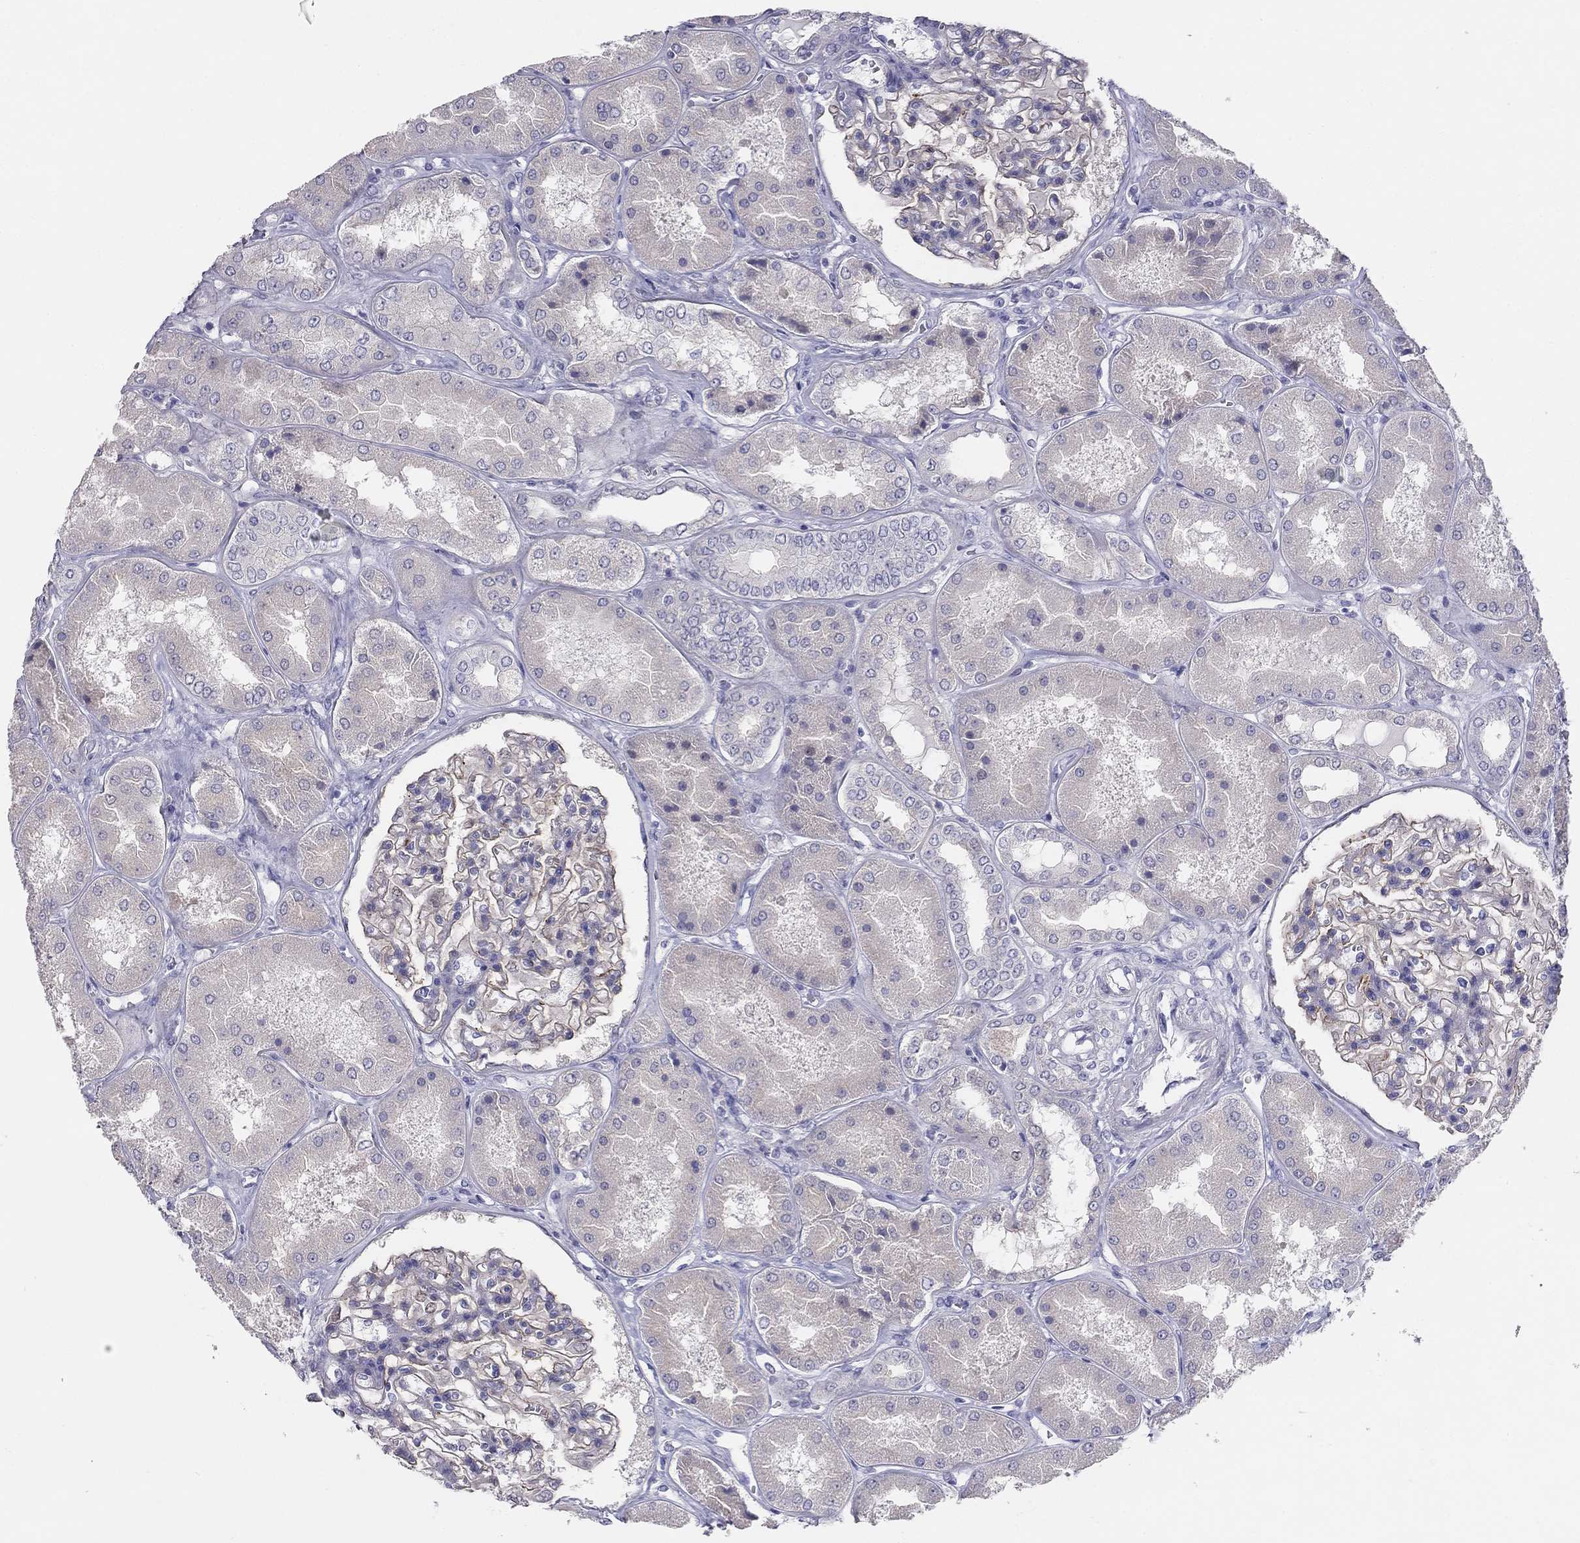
{"staining": {"intensity": "weak", "quantity": "25%-75%", "location": "cytoplasmic/membranous"}, "tissue": "kidney", "cell_type": "Cells in glomeruli", "image_type": "normal", "snomed": [{"axis": "morphology", "description": "Normal tissue, NOS"}, {"axis": "topography", "description": "Kidney"}], "caption": "A histopathology image of human kidney stained for a protein demonstrates weak cytoplasmic/membranous brown staining in cells in glomeruli.", "gene": "MGAT4C", "patient": {"sex": "female", "age": 56}}